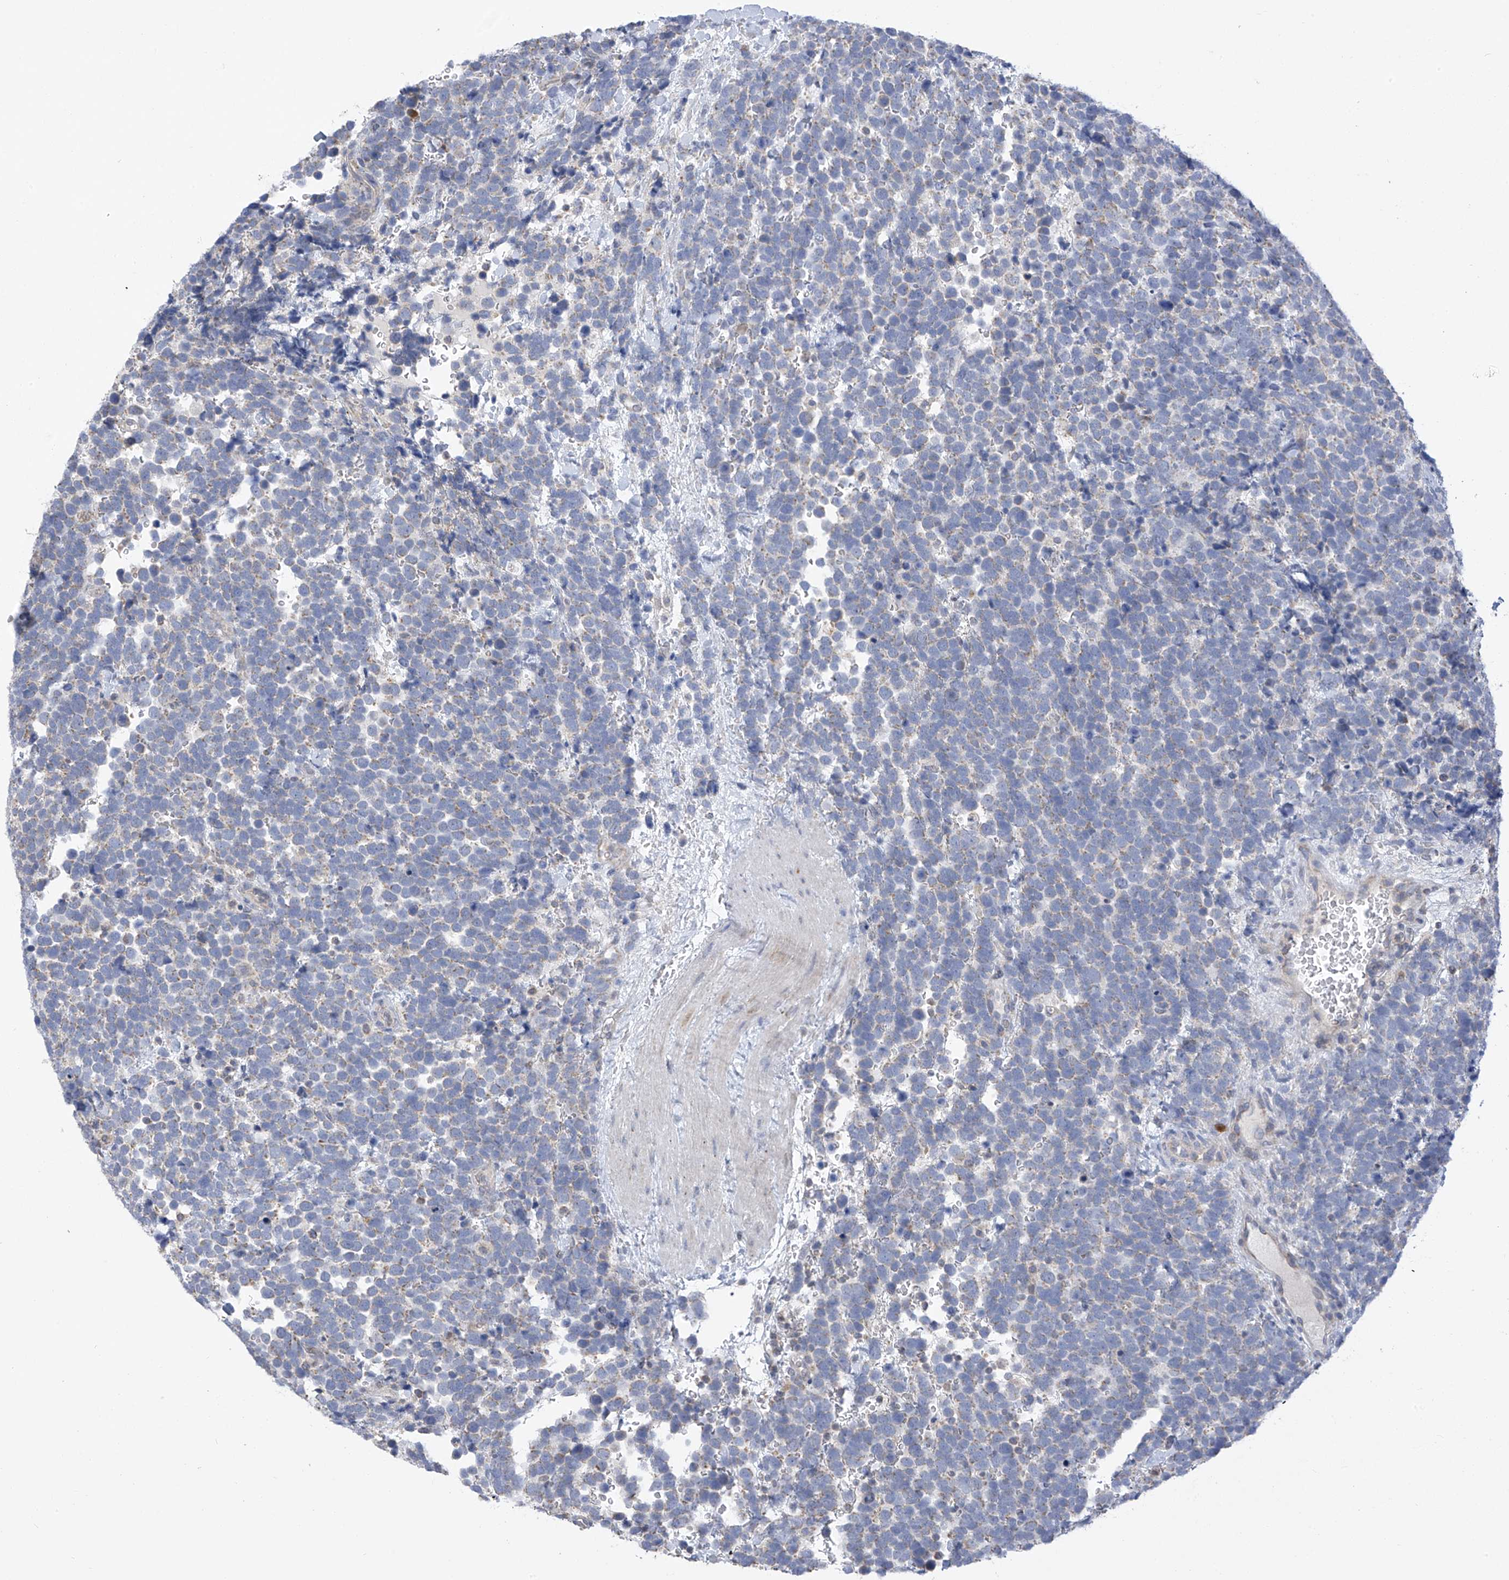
{"staining": {"intensity": "negative", "quantity": "none", "location": "none"}, "tissue": "urothelial cancer", "cell_type": "Tumor cells", "image_type": "cancer", "snomed": [{"axis": "morphology", "description": "Urothelial carcinoma, High grade"}, {"axis": "topography", "description": "Urinary bladder"}], "caption": "Tumor cells show no significant positivity in urothelial cancer.", "gene": "SLCO4A1", "patient": {"sex": "female", "age": 82}}